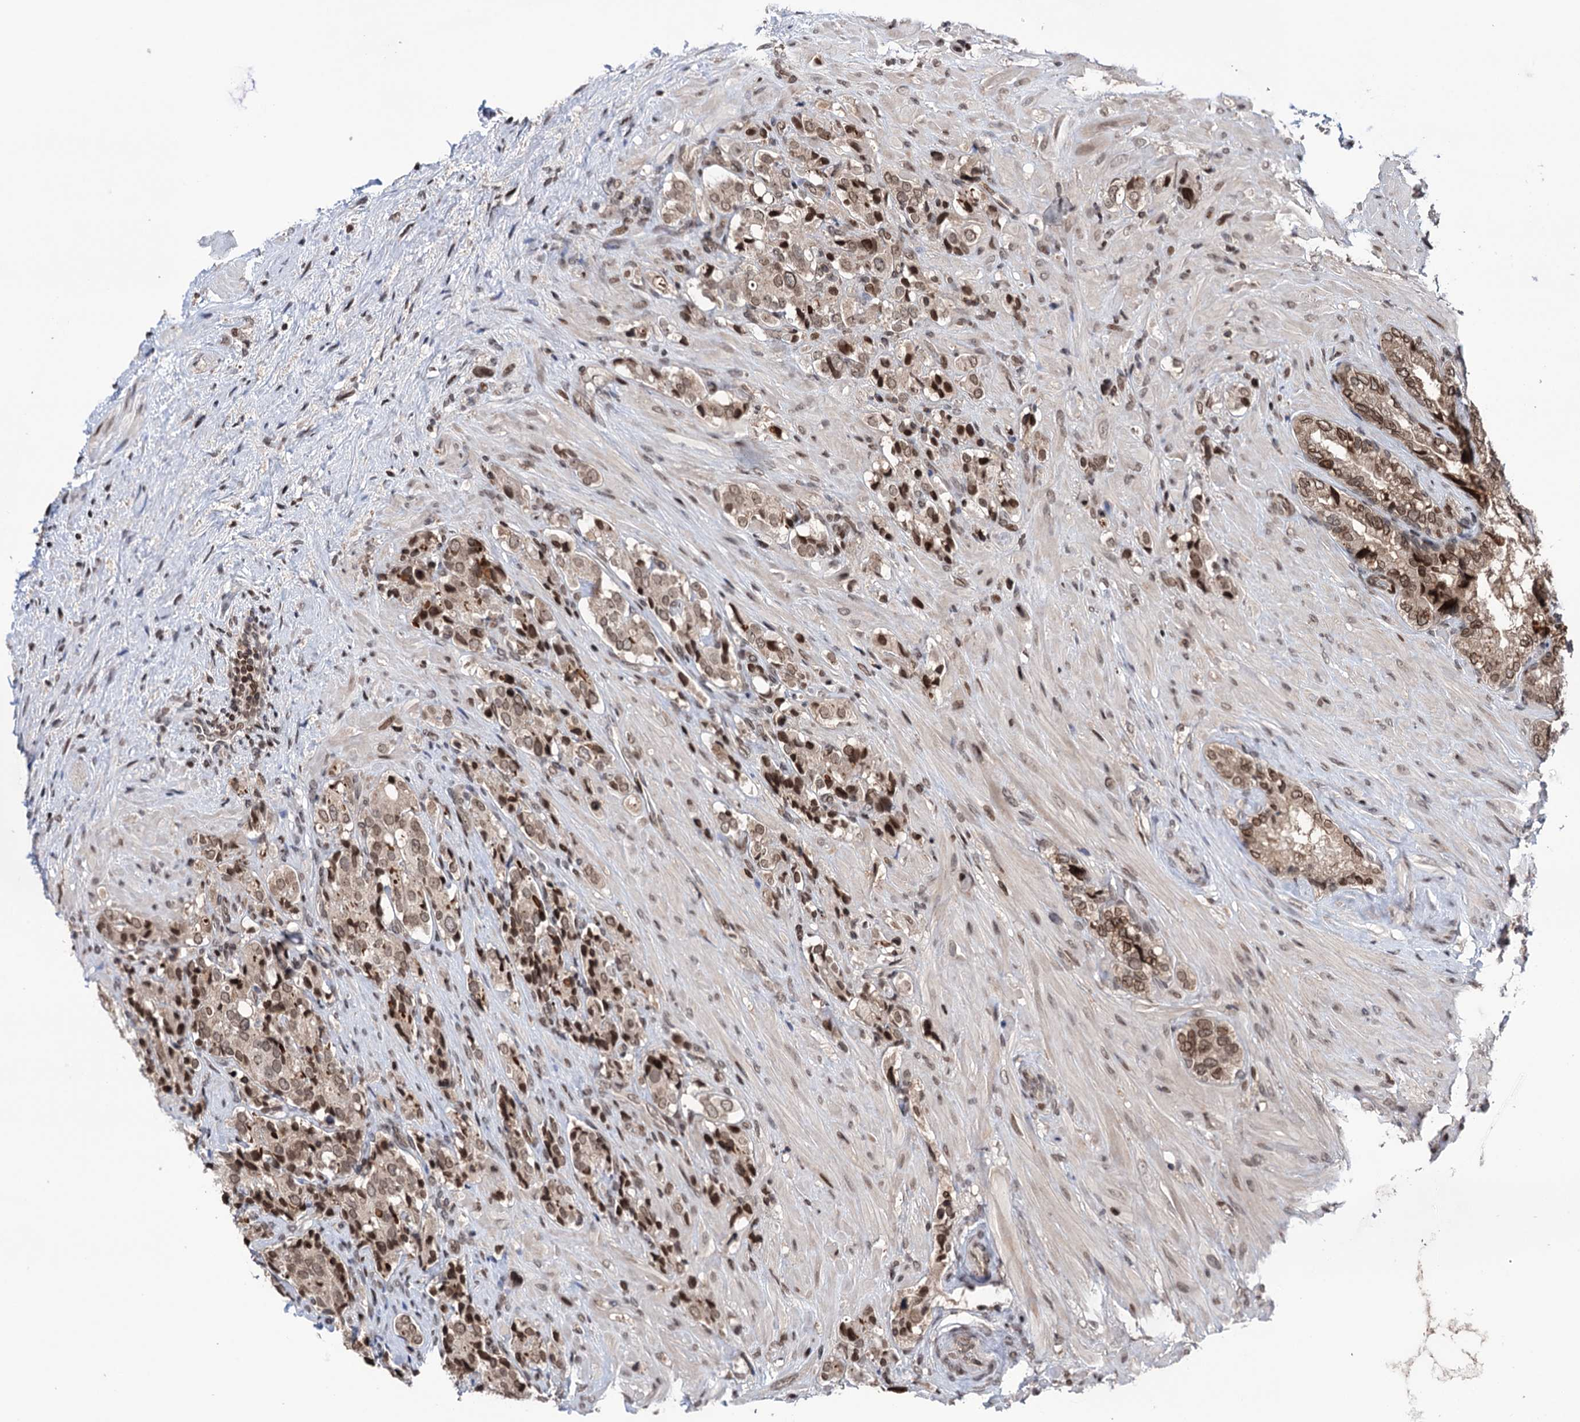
{"staining": {"intensity": "moderate", "quantity": ">75%", "location": "nuclear"}, "tissue": "prostate cancer", "cell_type": "Tumor cells", "image_type": "cancer", "snomed": [{"axis": "morphology", "description": "Adenocarcinoma, High grade"}, {"axis": "topography", "description": "Prostate"}], "caption": "Prostate cancer tissue shows moderate nuclear staining in about >75% of tumor cells", "gene": "CCDC77", "patient": {"sex": "male", "age": 65}}